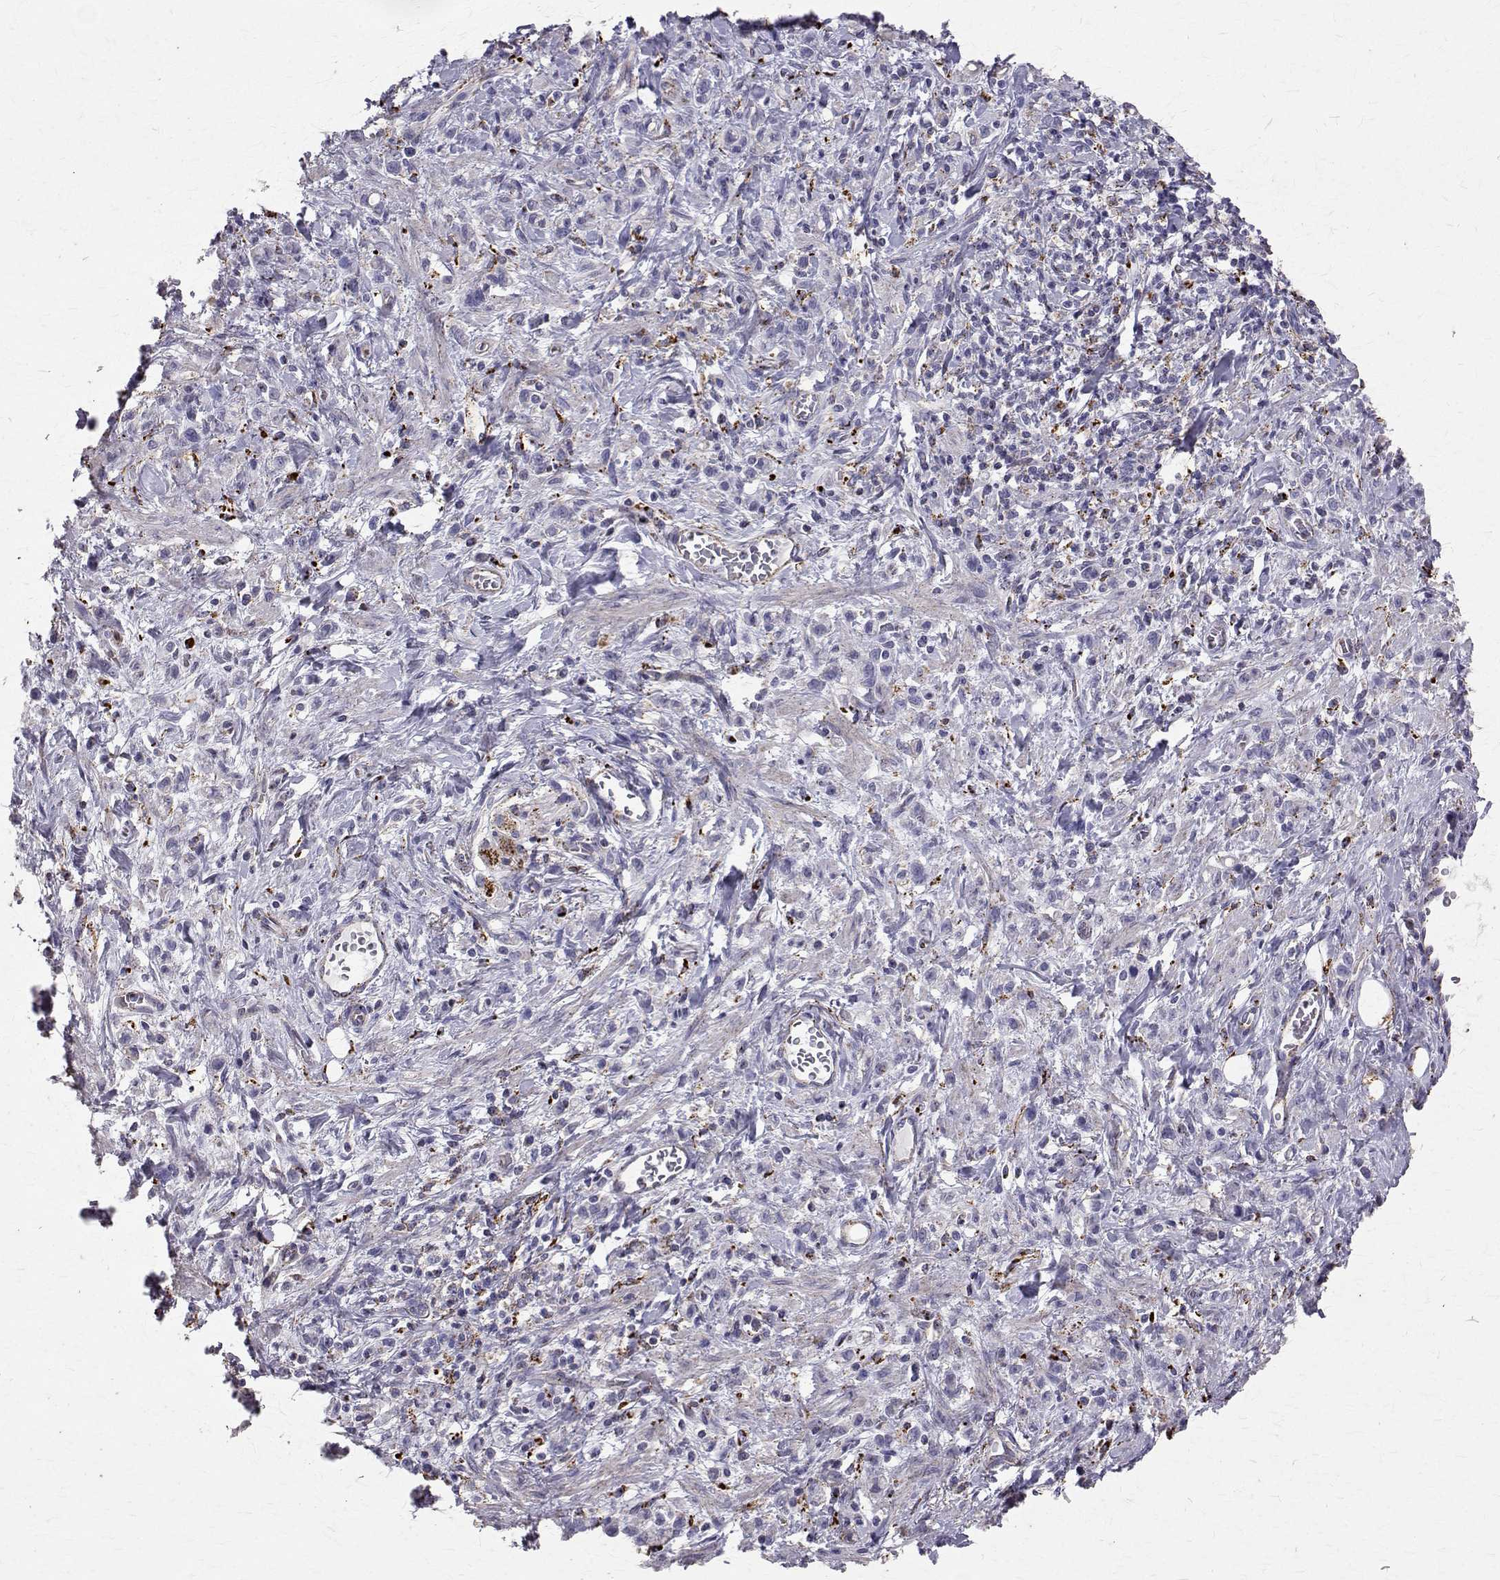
{"staining": {"intensity": "negative", "quantity": "none", "location": "none"}, "tissue": "stomach cancer", "cell_type": "Tumor cells", "image_type": "cancer", "snomed": [{"axis": "morphology", "description": "Adenocarcinoma, NOS"}, {"axis": "topography", "description": "Stomach"}], "caption": "Stomach adenocarcinoma was stained to show a protein in brown. There is no significant positivity in tumor cells.", "gene": "TPP1", "patient": {"sex": "male", "age": 77}}